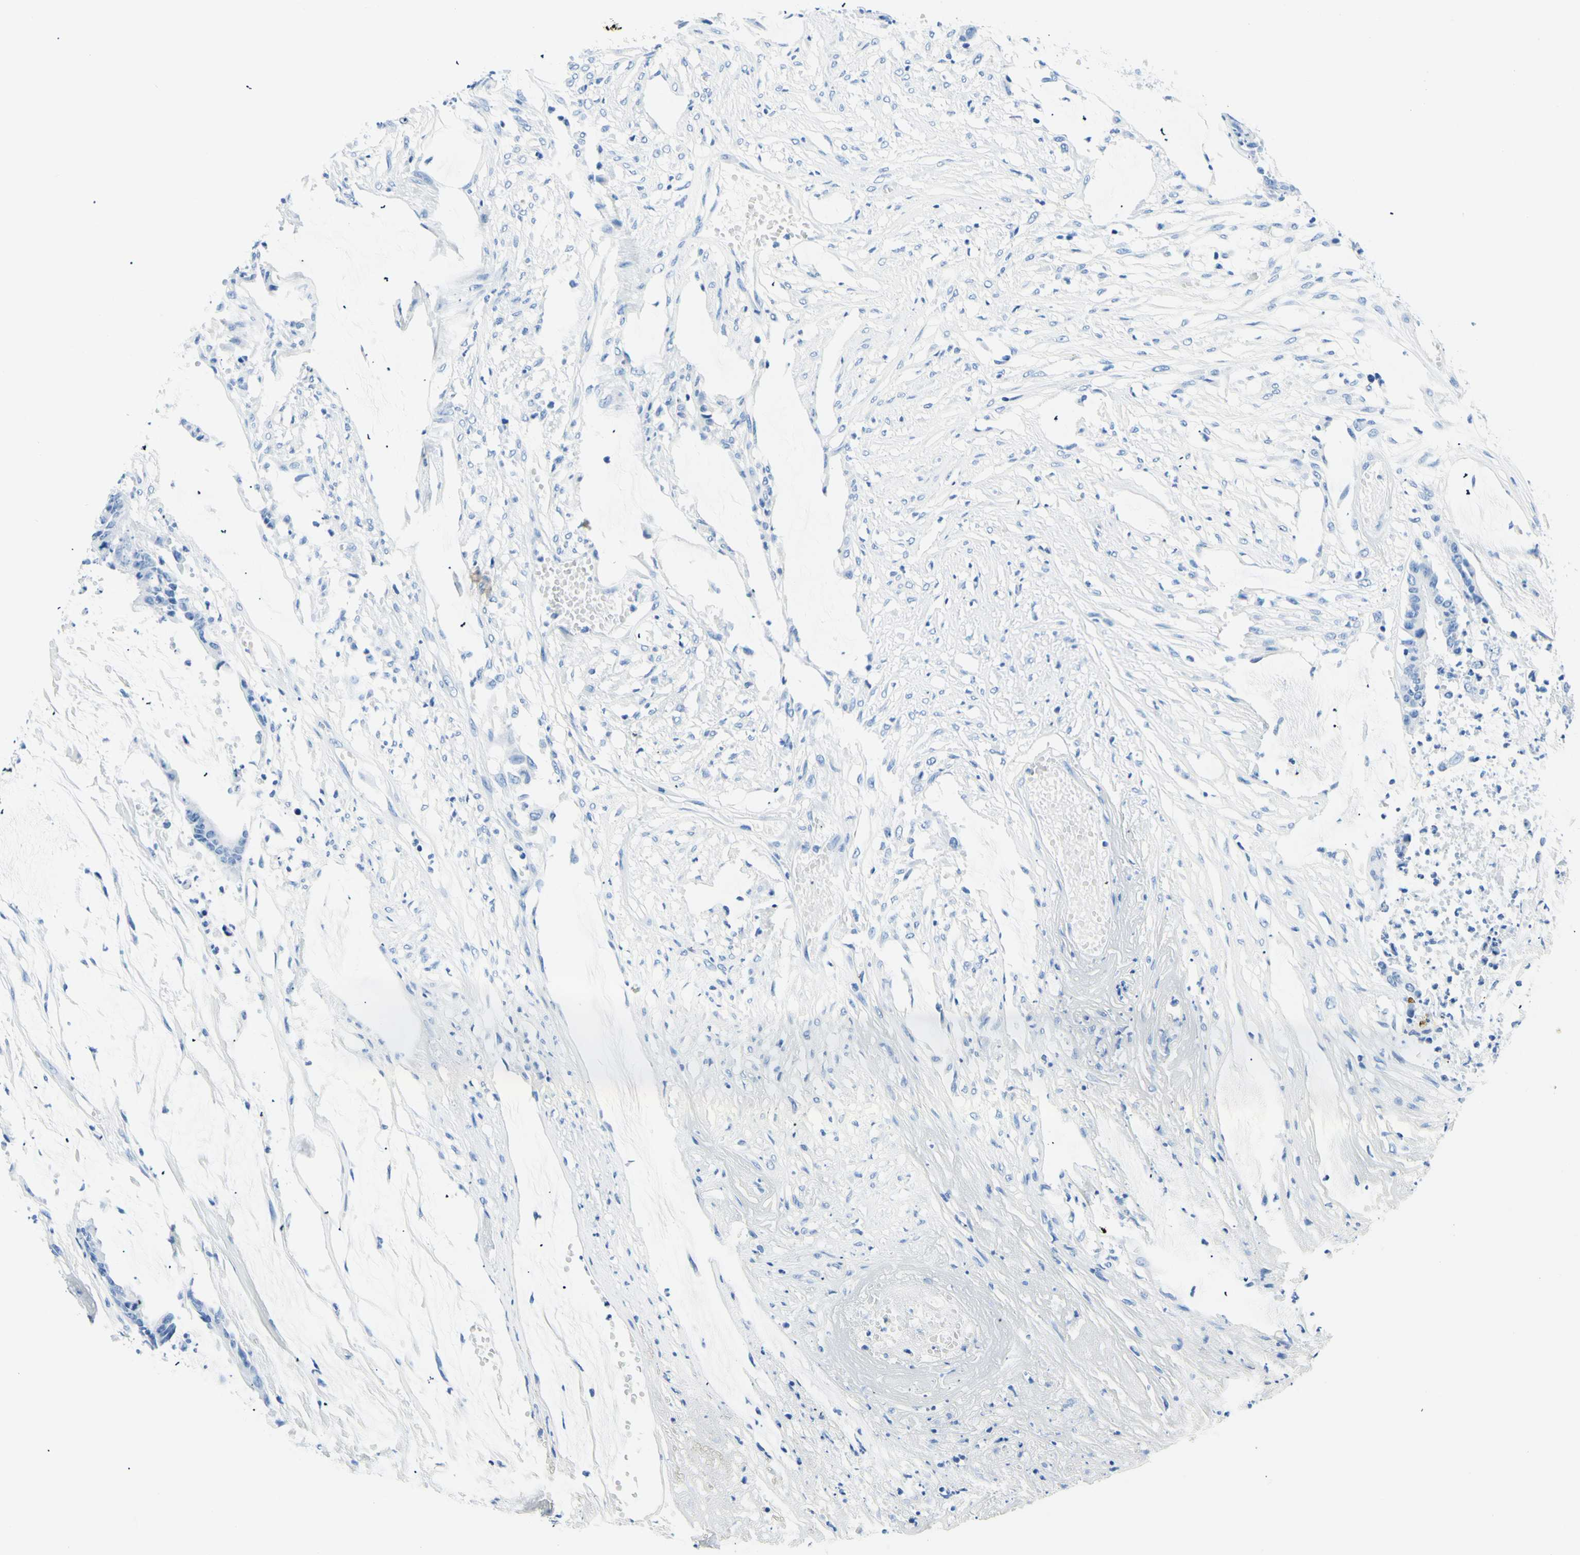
{"staining": {"intensity": "negative", "quantity": "none", "location": "none"}, "tissue": "colorectal cancer", "cell_type": "Tumor cells", "image_type": "cancer", "snomed": [{"axis": "morphology", "description": "Adenocarcinoma, NOS"}, {"axis": "topography", "description": "Rectum"}], "caption": "The immunohistochemistry micrograph has no significant expression in tumor cells of colorectal cancer tissue.", "gene": "MYH2", "patient": {"sex": "female", "age": 66}}